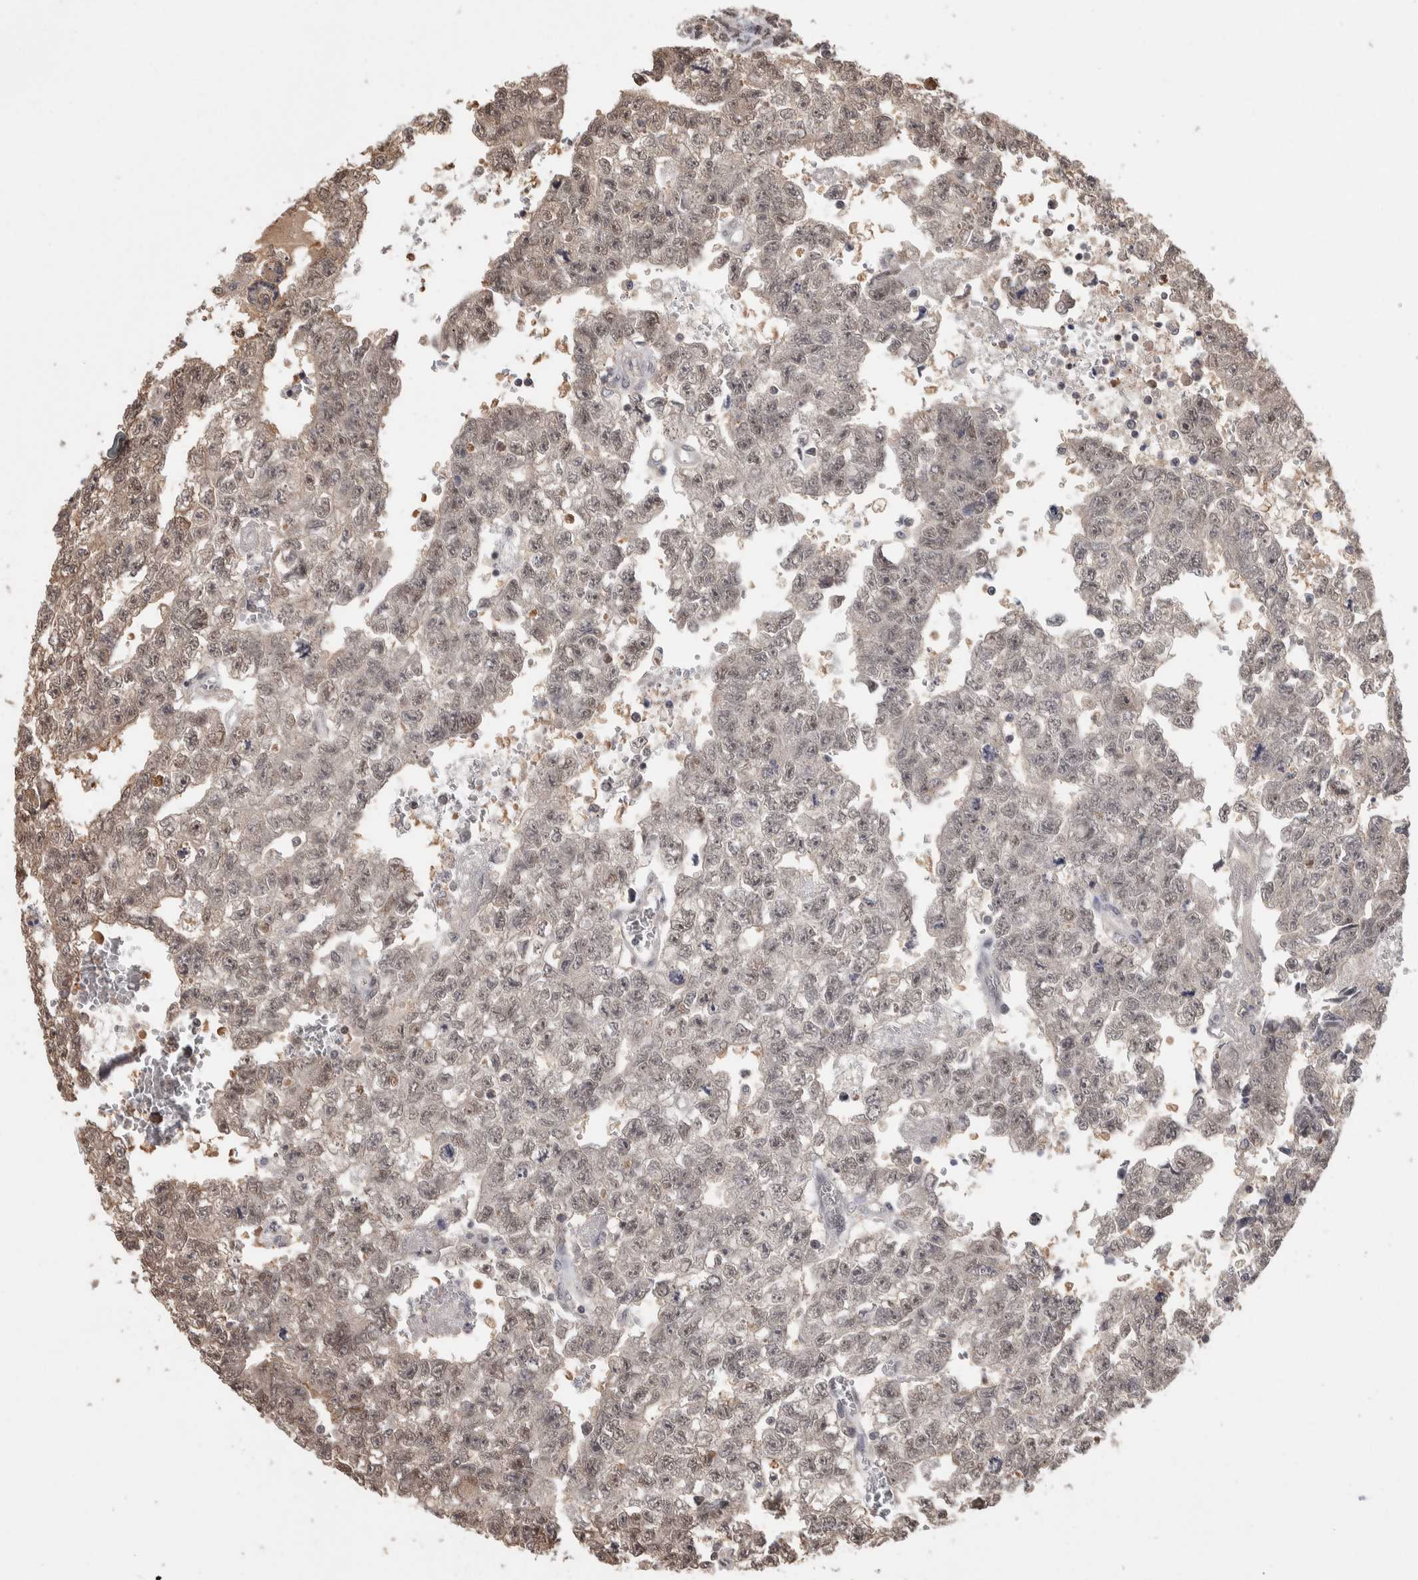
{"staining": {"intensity": "weak", "quantity": "25%-75%", "location": "cytoplasmic/membranous,nuclear"}, "tissue": "testis cancer", "cell_type": "Tumor cells", "image_type": "cancer", "snomed": [{"axis": "morphology", "description": "Seminoma, NOS"}, {"axis": "morphology", "description": "Carcinoma, Embryonal, NOS"}, {"axis": "topography", "description": "Testis"}], "caption": "Human testis cancer stained with a protein marker reveals weak staining in tumor cells.", "gene": "ZNF592", "patient": {"sex": "male", "age": 38}}